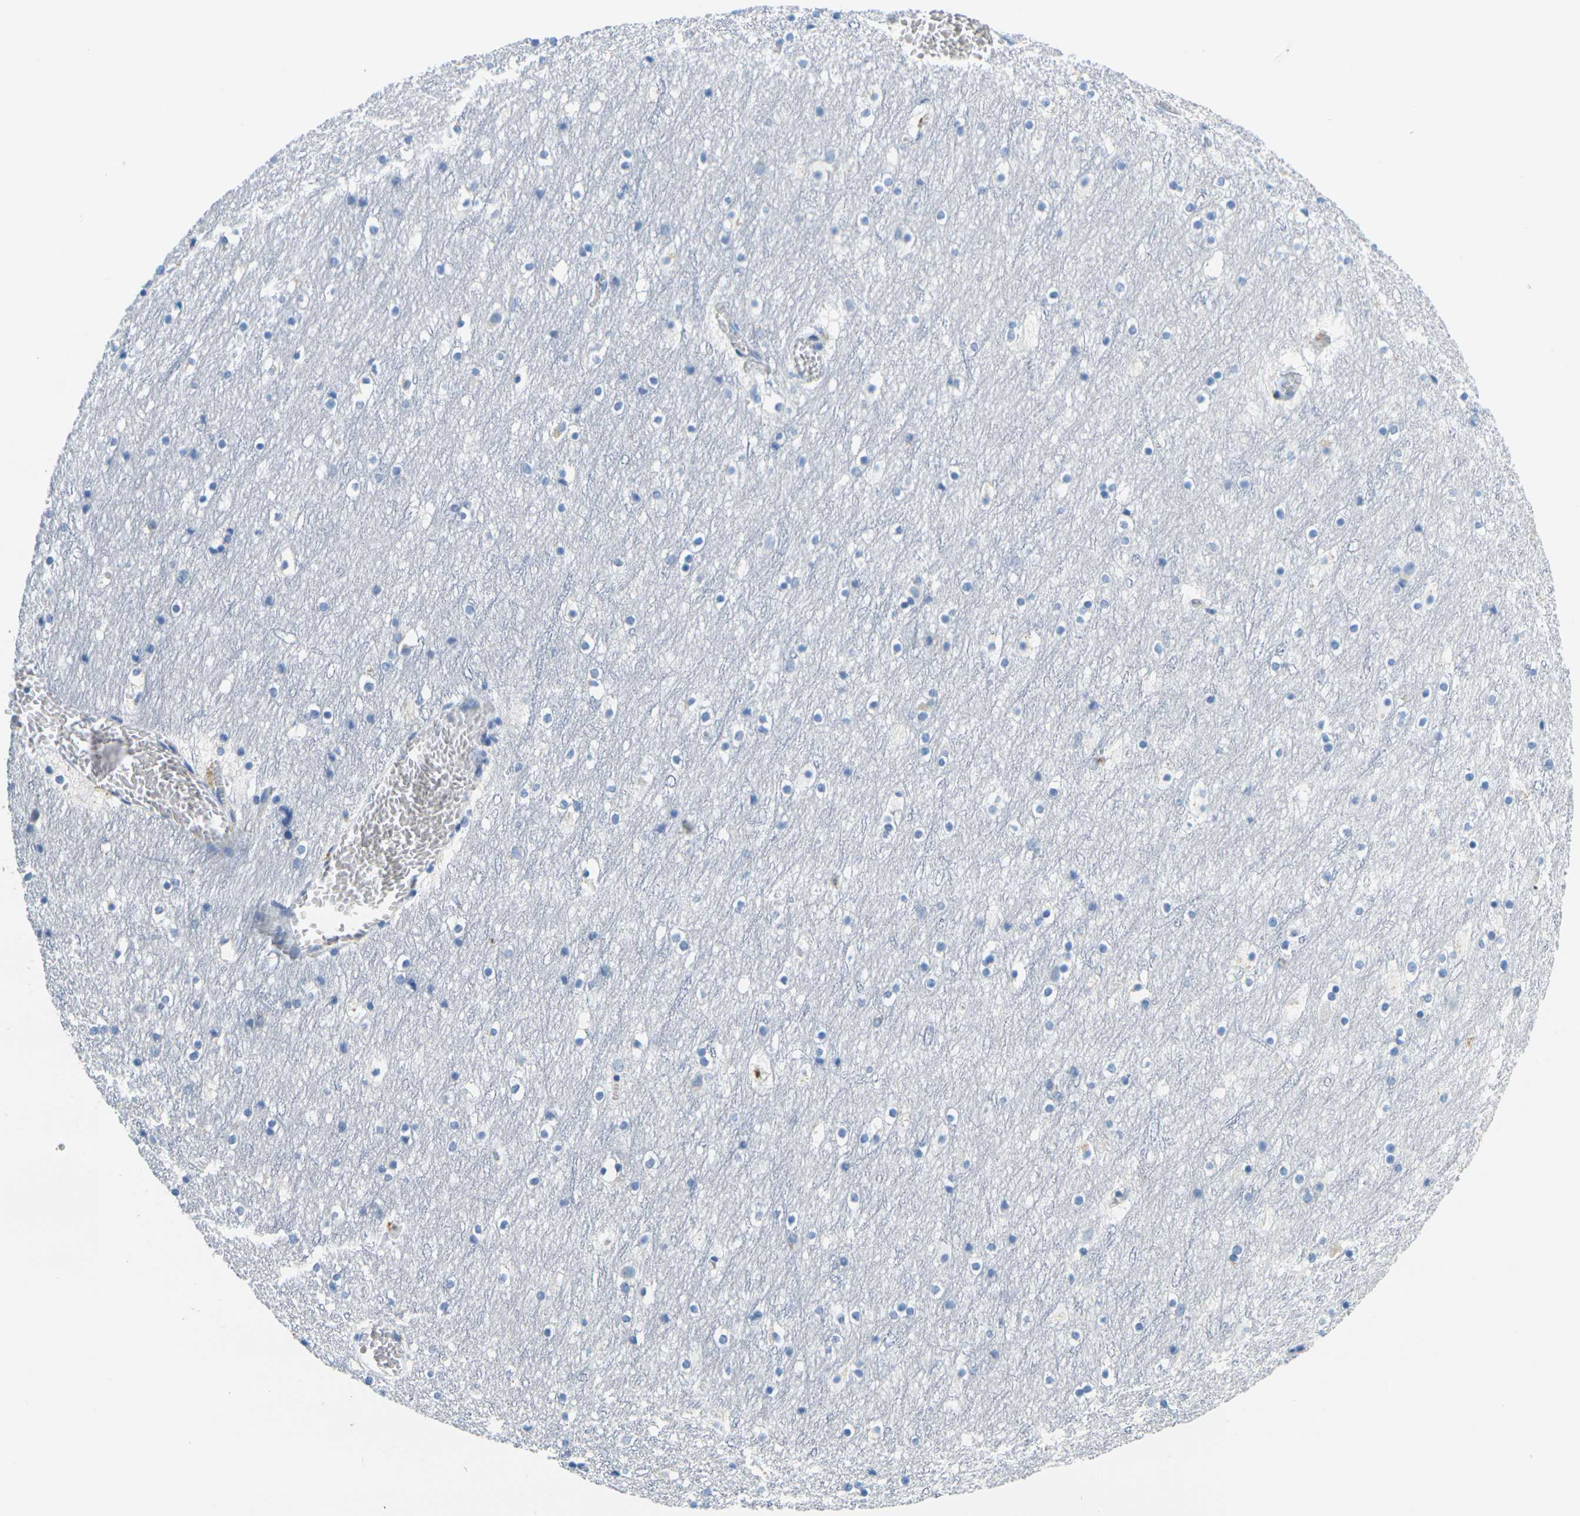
{"staining": {"intensity": "negative", "quantity": "none", "location": "none"}, "tissue": "cerebral cortex", "cell_type": "Endothelial cells", "image_type": "normal", "snomed": [{"axis": "morphology", "description": "Normal tissue, NOS"}, {"axis": "topography", "description": "Cerebral cortex"}], "caption": "Immunohistochemistry (IHC) histopathology image of benign cerebral cortex: human cerebral cortex stained with DAB (3,3'-diaminobenzidine) demonstrates no significant protein expression in endothelial cells. (DAB (3,3'-diaminobenzidine) immunohistochemistry (IHC) visualized using brightfield microscopy, high magnification).", "gene": "GPR15", "patient": {"sex": "male", "age": 45}}